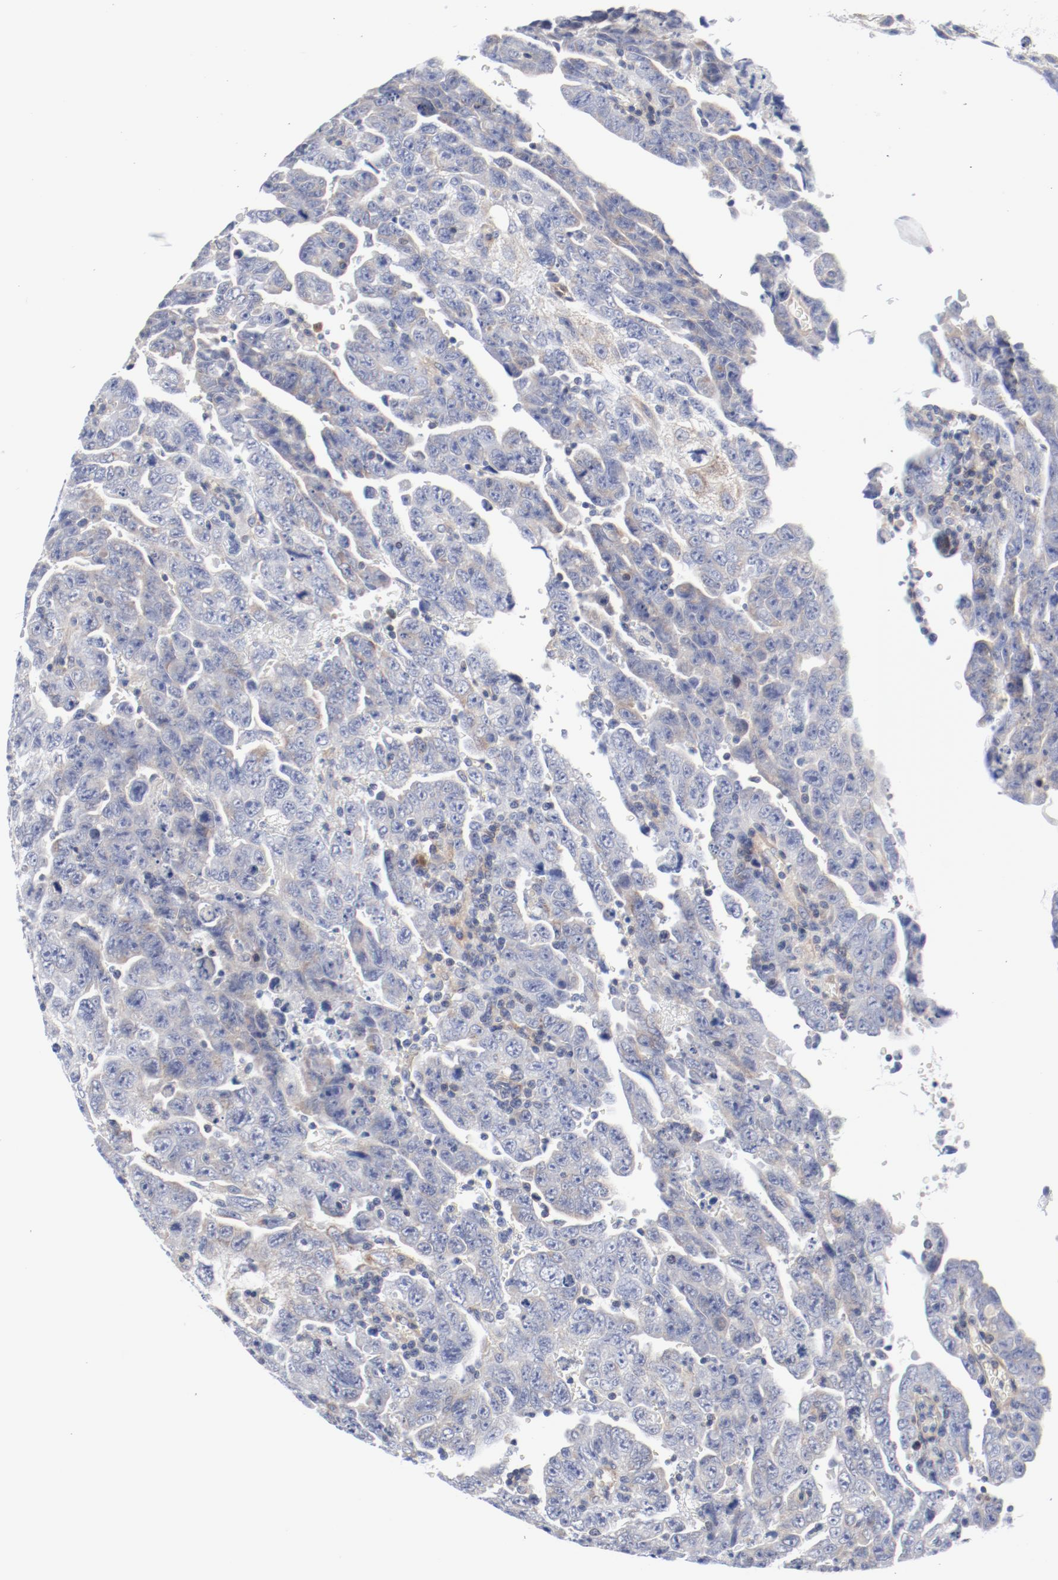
{"staining": {"intensity": "moderate", "quantity": "<25%", "location": "cytoplasmic/membranous"}, "tissue": "testis cancer", "cell_type": "Tumor cells", "image_type": "cancer", "snomed": [{"axis": "morphology", "description": "Carcinoma, Embryonal, NOS"}, {"axis": "topography", "description": "Testis"}], "caption": "The micrograph displays staining of testis embryonal carcinoma, revealing moderate cytoplasmic/membranous protein positivity (brown color) within tumor cells. The staining was performed using DAB, with brown indicating positive protein expression. Nuclei are stained blue with hematoxylin.", "gene": "BAD", "patient": {"sex": "male", "age": 28}}